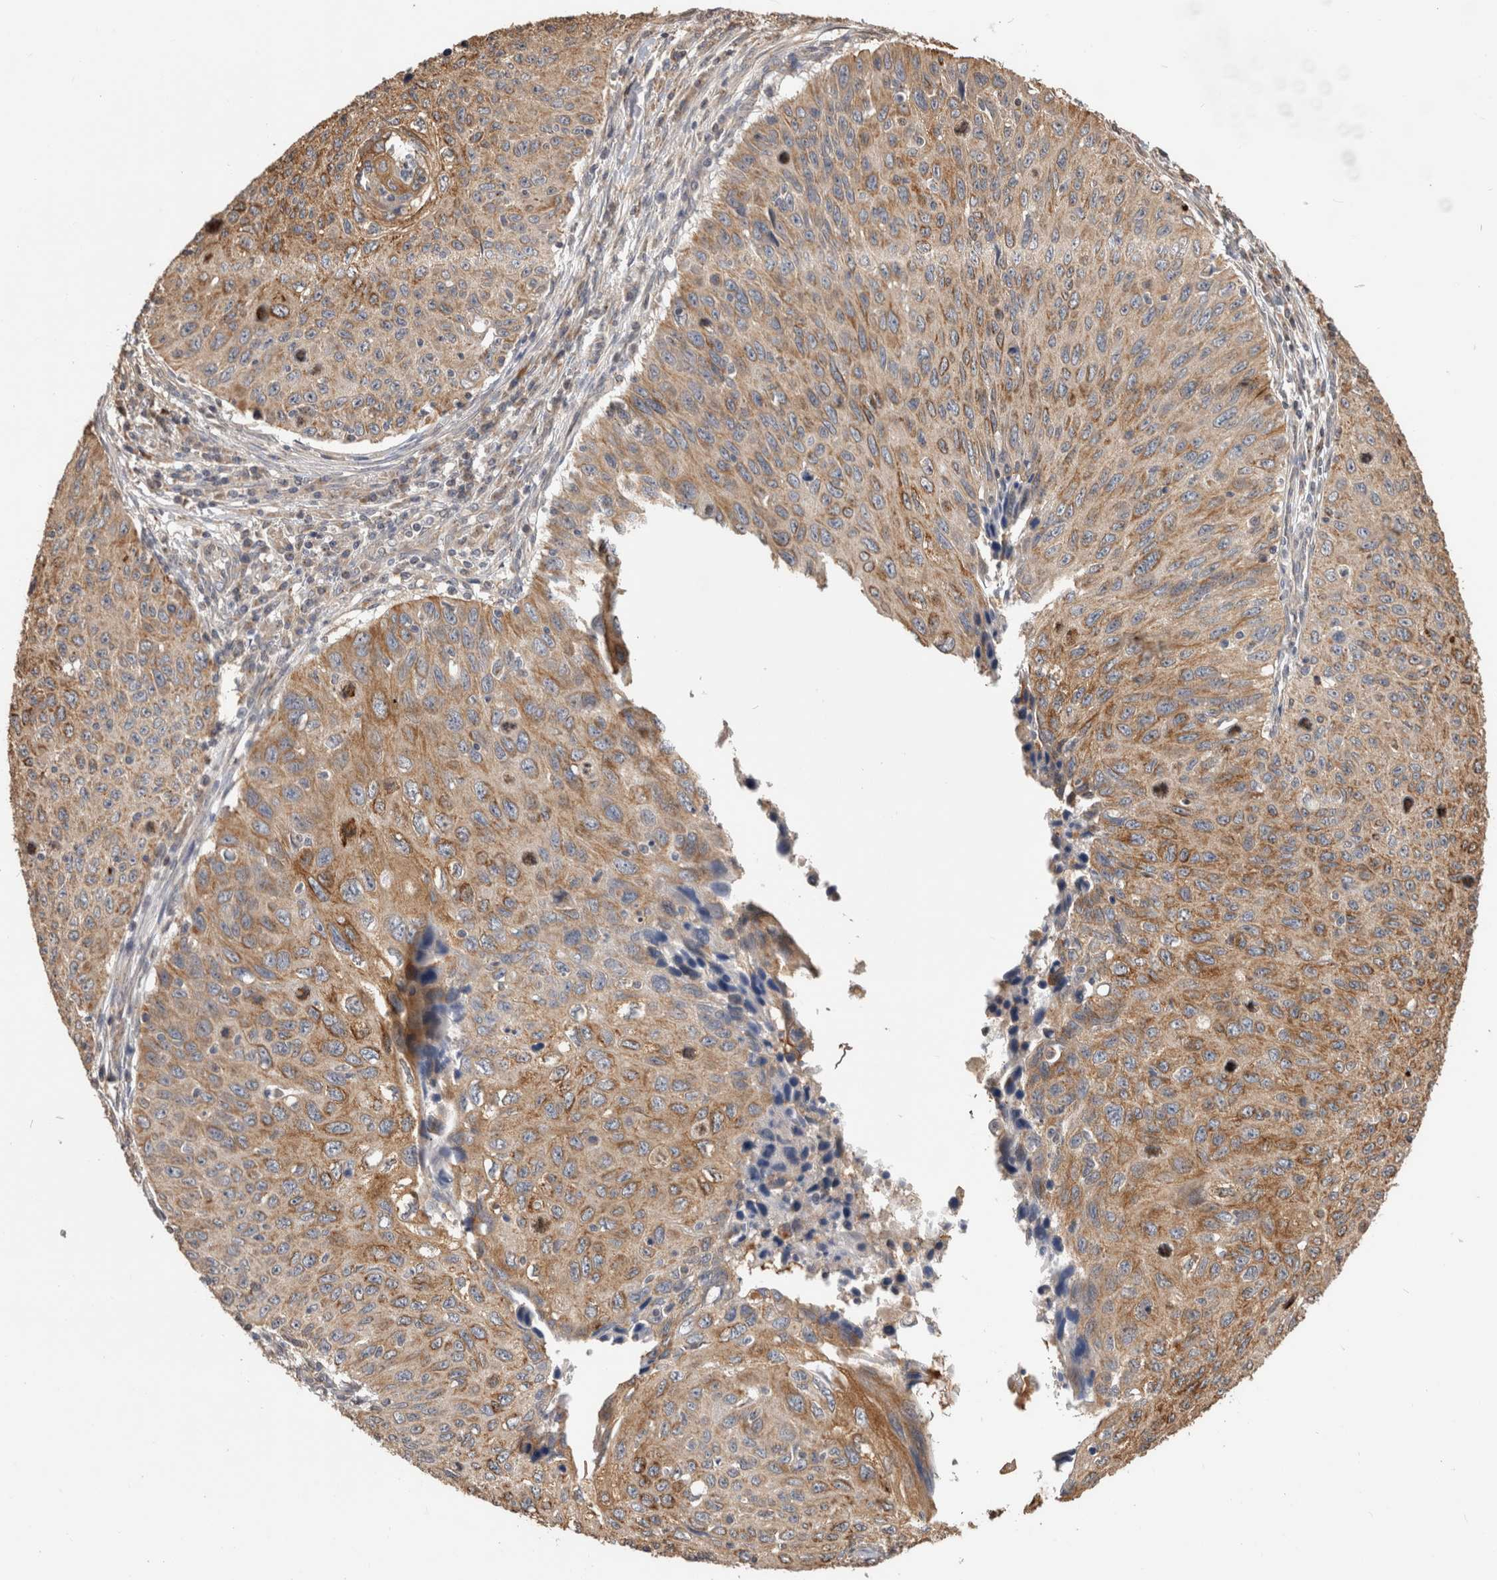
{"staining": {"intensity": "moderate", "quantity": ">75%", "location": "cytoplasmic/membranous"}, "tissue": "cervical cancer", "cell_type": "Tumor cells", "image_type": "cancer", "snomed": [{"axis": "morphology", "description": "Squamous cell carcinoma, NOS"}, {"axis": "topography", "description": "Cervix"}], "caption": "High-magnification brightfield microscopy of cervical cancer stained with DAB (brown) and counterstained with hematoxylin (blue). tumor cells exhibit moderate cytoplasmic/membranous expression is present in about>75% of cells.", "gene": "CLIP1", "patient": {"sex": "female", "age": 53}}